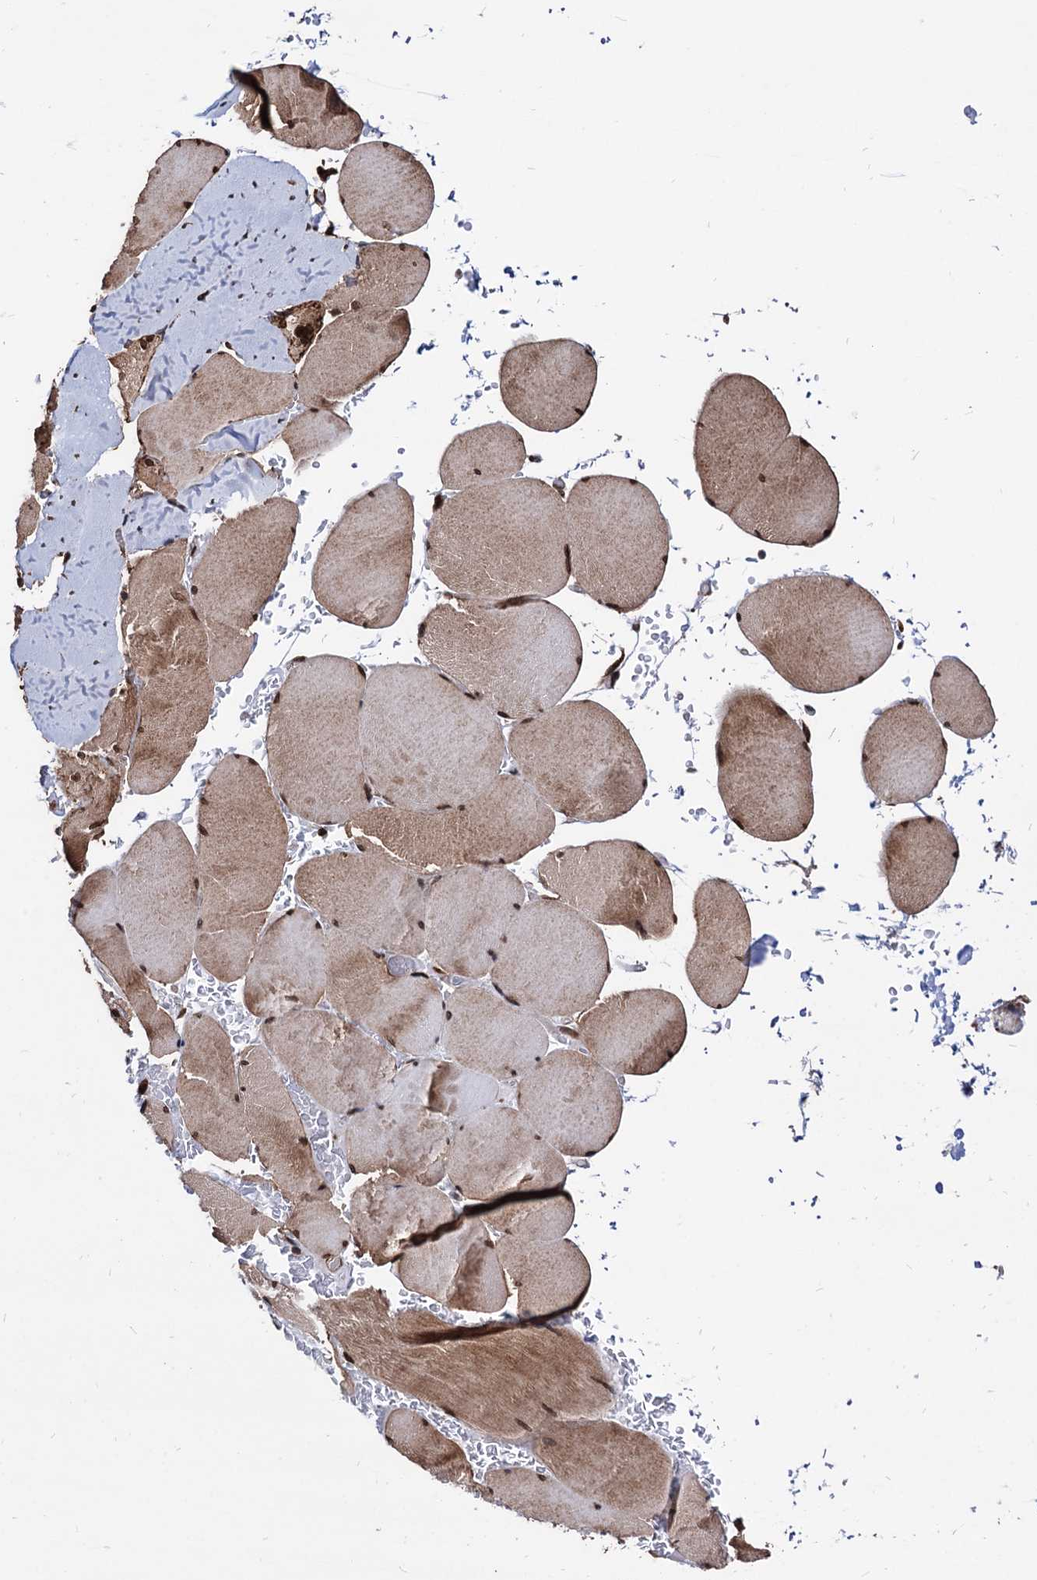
{"staining": {"intensity": "moderate", "quantity": ">75%", "location": "cytoplasmic/membranous,nuclear"}, "tissue": "skeletal muscle", "cell_type": "Myocytes", "image_type": "normal", "snomed": [{"axis": "morphology", "description": "Normal tissue, NOS"}, {"axis": "topography", "description": "Skeletal muscle"}, {"axis": "topography", "description": "Head-Neck"}], "caption": "Protein staining reveals moderate cytoplasmic/membranous,nuclear staining in about >75% of myocytes in unremarkable skeletal muscle. (brown staining indicates protein expression, while blue staining denotes nuclei).", "gene": "ANKRD12", "patient": {"sex": "male", "age": 66}}